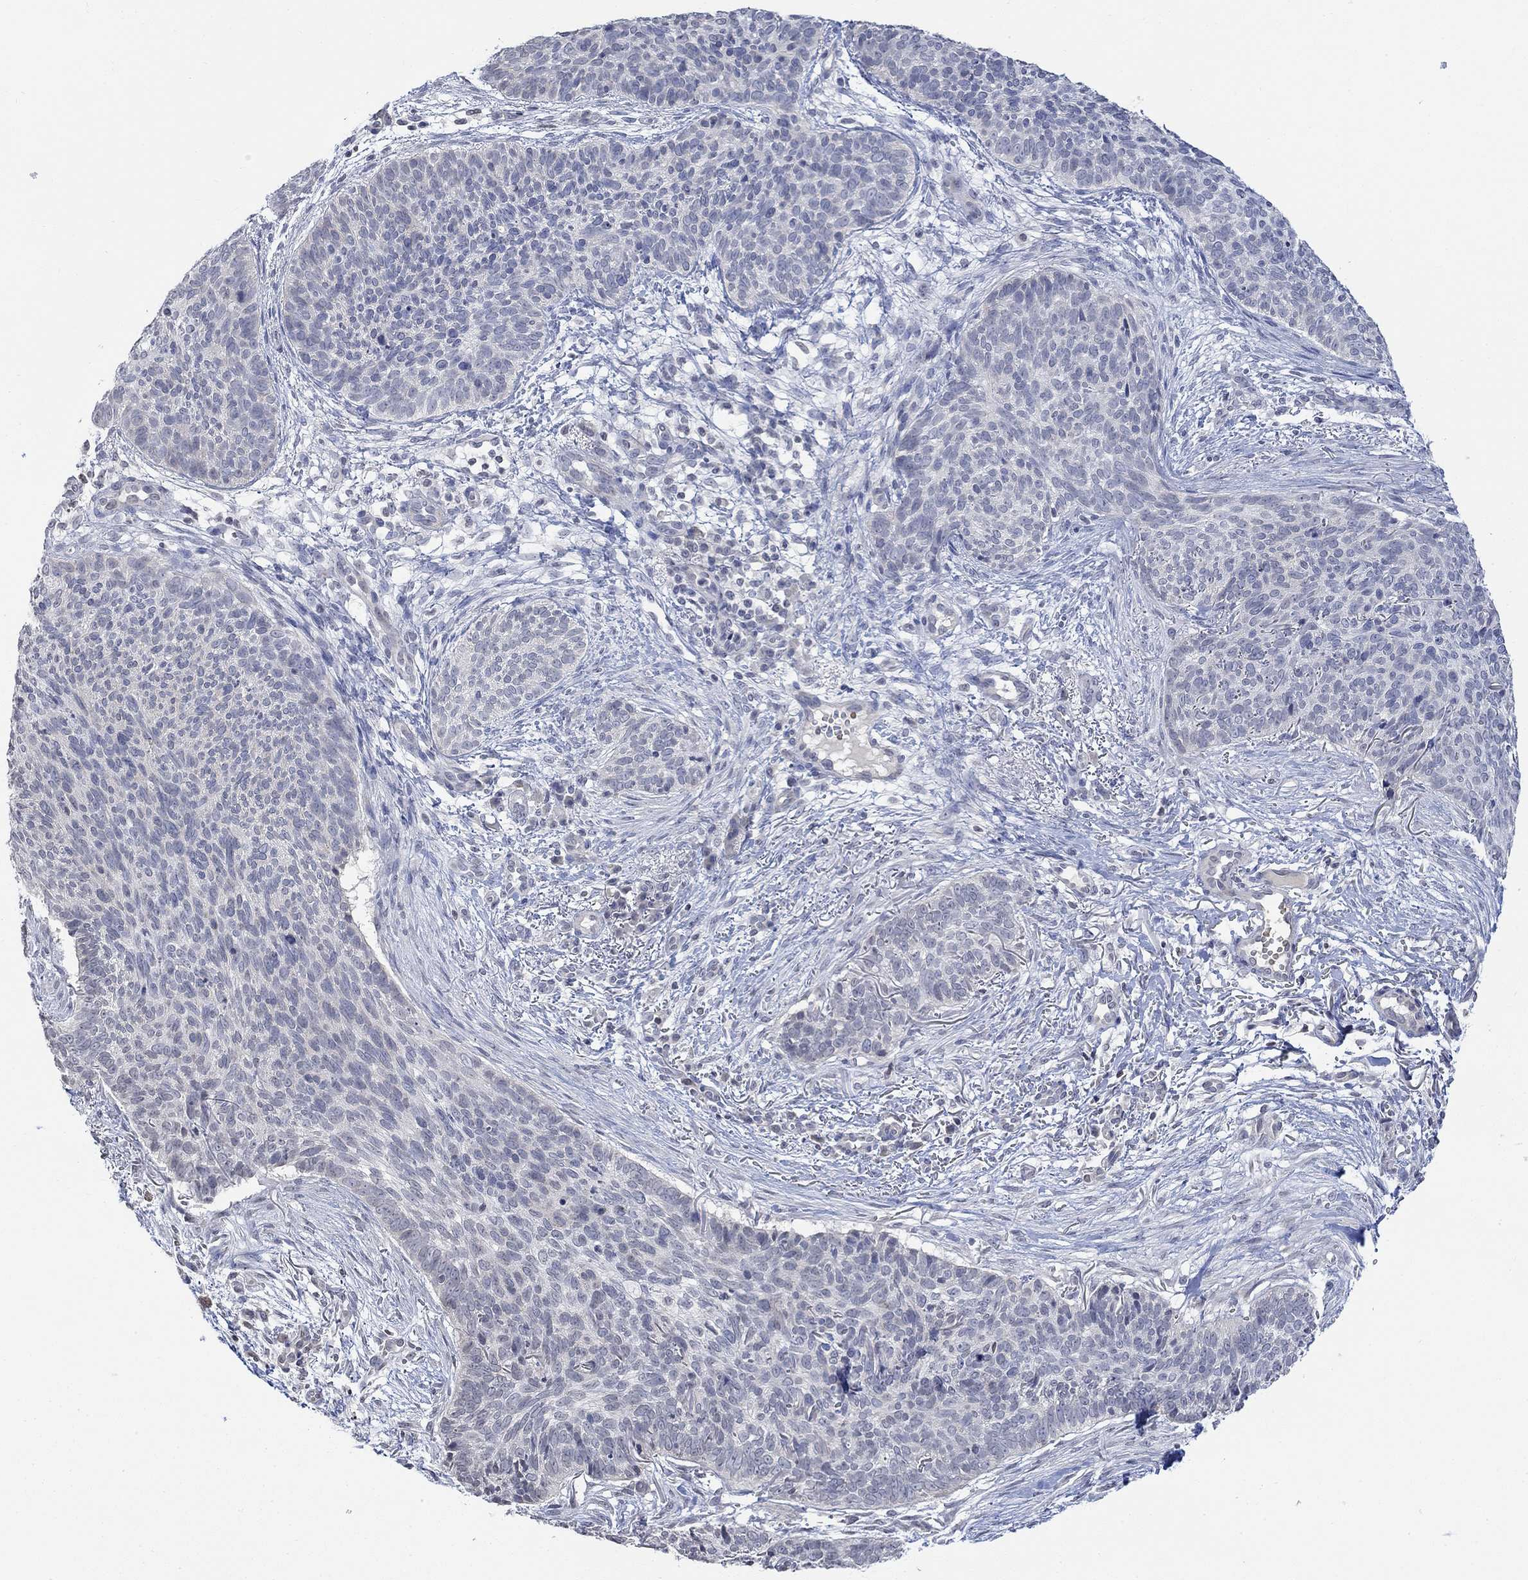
{"staining": {"intensity": "negative", "quantity": "none", "location": "none"}, "tissue": "skin cancer", "cell_type": "Tumor cells", "image_type": "cancer", "snomed": [{"axis": "morphology", "description": "Basal cell carcinoma"}, {"axis": "topography", "description": "Skin"}], "caption": "IHC image of neoplastic tissue: human skin cancer (basal cell carcinoma) stained with DAB displays no significant protein expression in tumor cells.", "gene": "TMEM255A", "patient": {"sex": "male", "age": 64}}